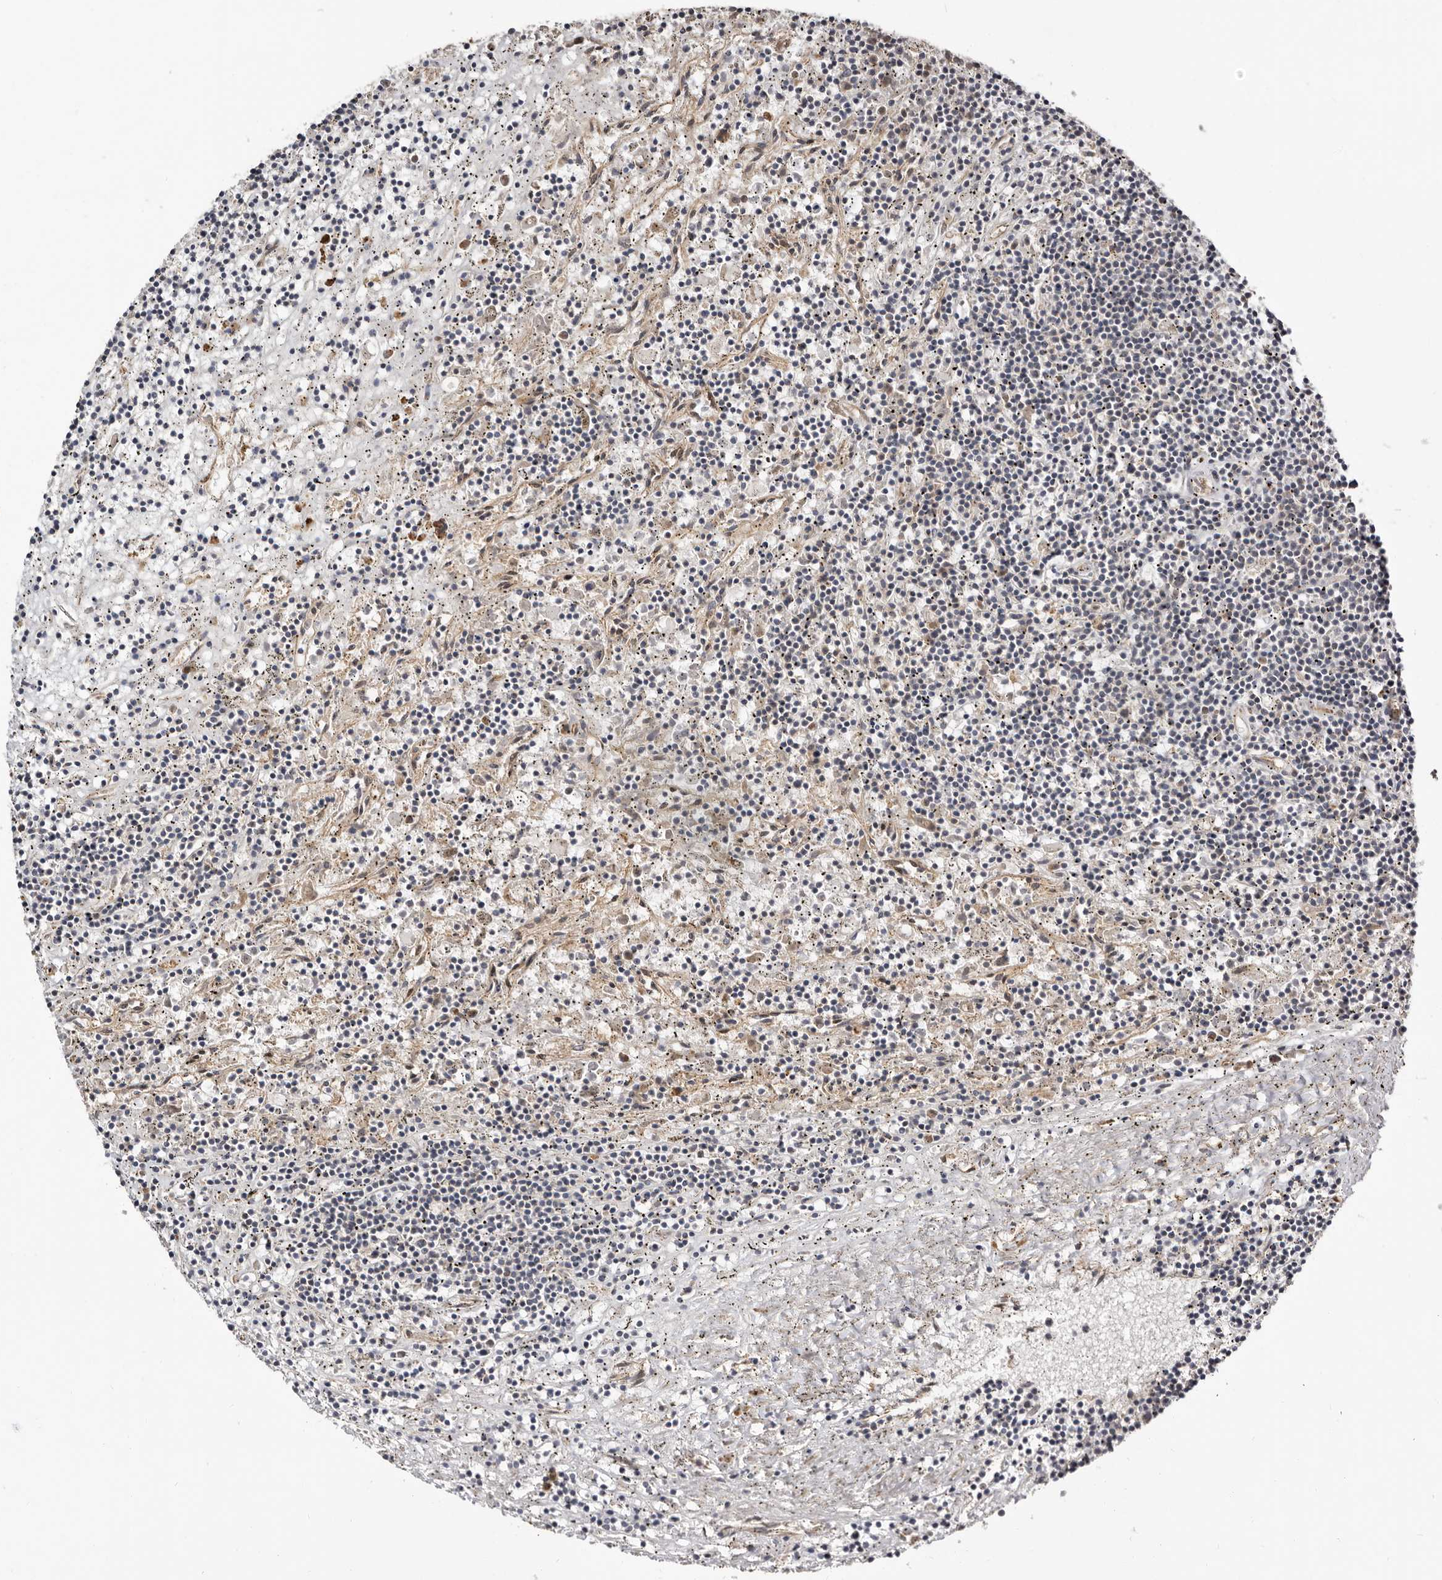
{"staining": {"intensity": "negative", "quantity": "none", "location": "none"}, "tissue": "lymphoma", "cell_type": "Tumor cells", "image_type": "cancer", "snomed": [{"axis": "morphology", "description": "Malignant lymphoma, non-Hodgkin's type, Low grade"}, {"axis": "topography", "description": "Spleen"}], "caption": "Immunohistochemistry micrograph of low-grade malignant lymphoma, non-Hodgkin's type stained for a protein (brown), which reveals no positivity in tumor cells.", "gene": "SBDS", "patient": {"sex": "male", "age": 76}}